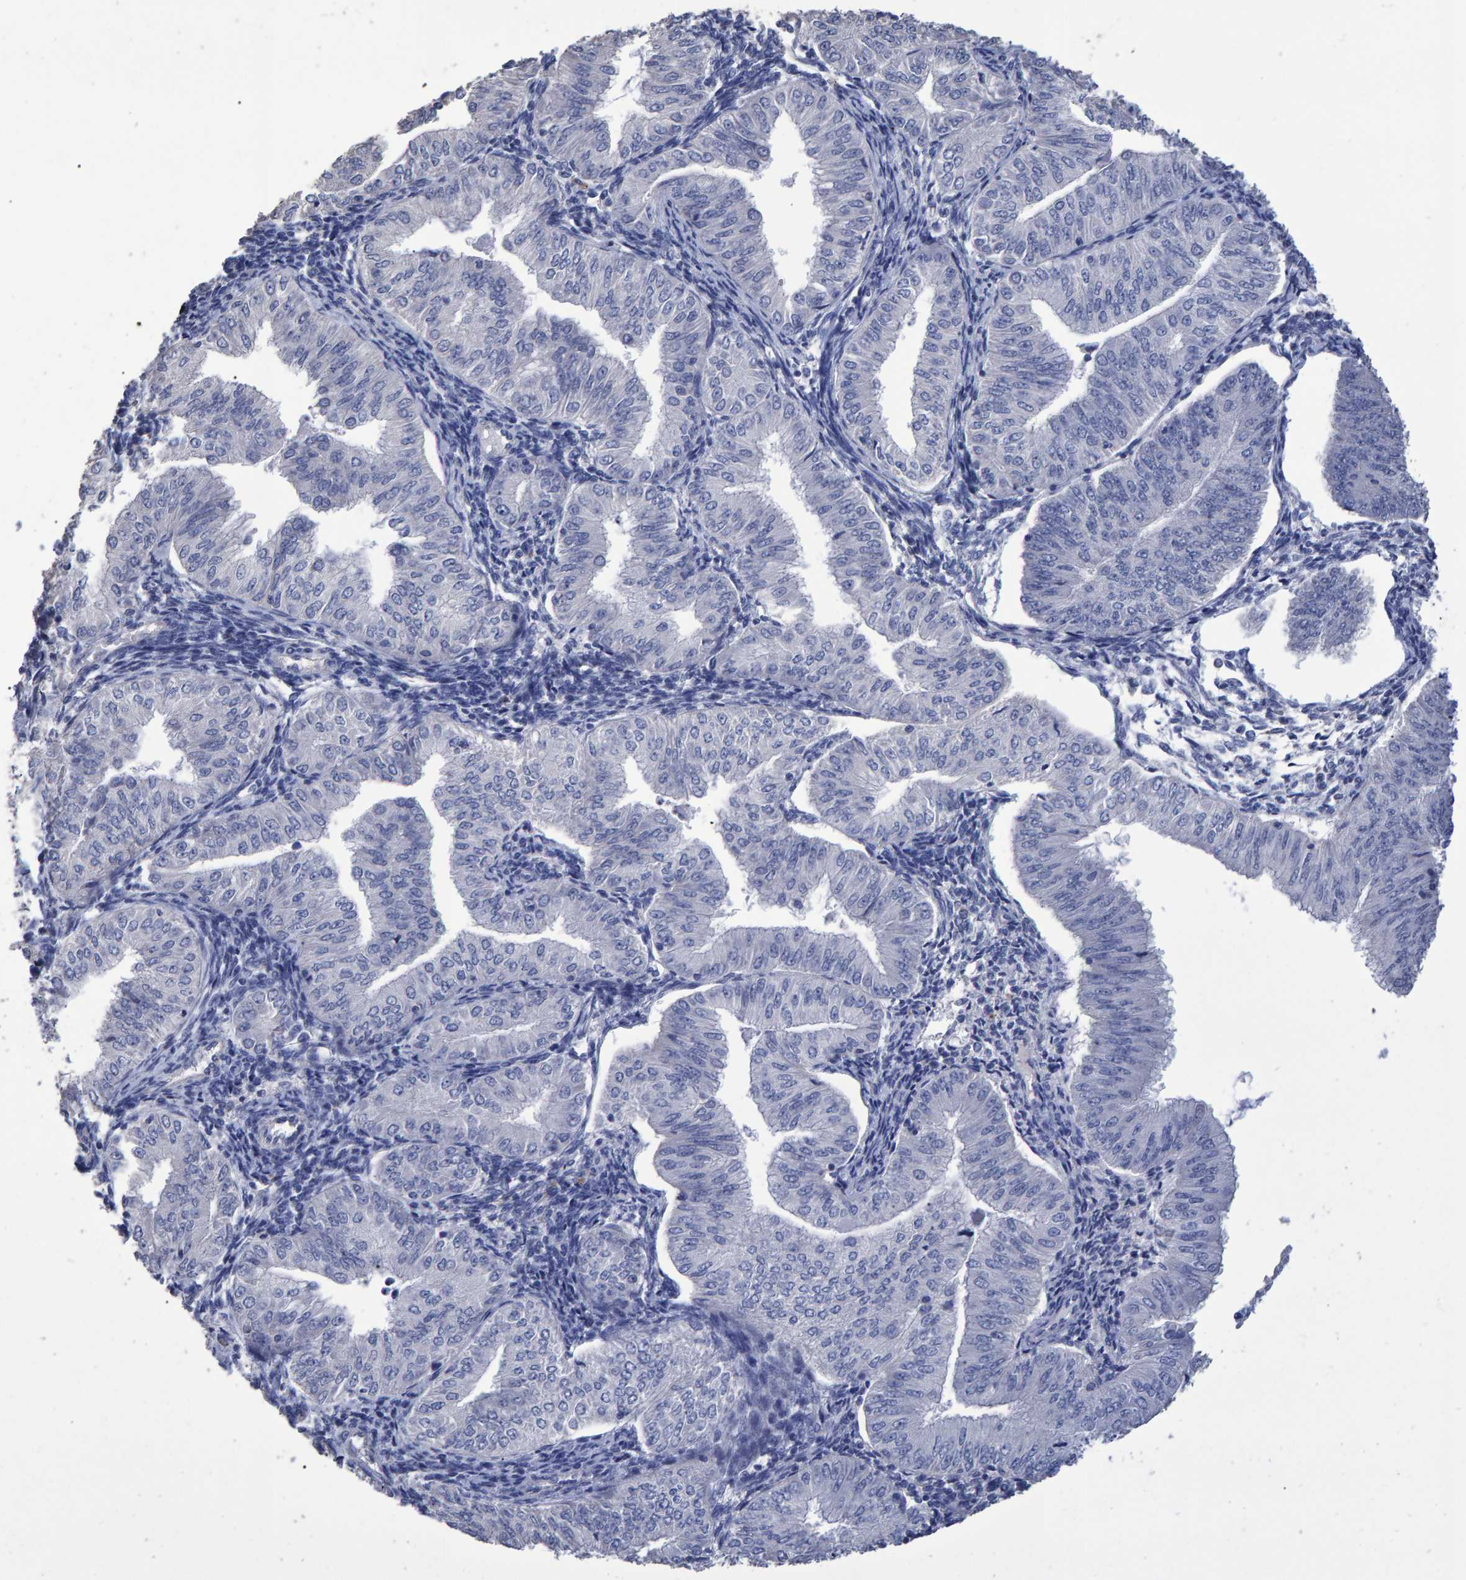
{"staining": {"intensity": "negative", "quantity": "none", "location": "none"}, "tissue": "endometrial cancer", "cell_type": "Tumor cells", "image_type": "cancer", "snomed": [{"axis": "morphology", "description": "Normal tissue, NOS"}, {"axis": "morphology", "description": "Adenocarcinoma, NOS"}, {"axis": "topography", "description": "Endometrium"}], "caption": "Endometrial cancer (adenocarcinoma) stained for a protein using immunohistochemistry demonstrates no staining tumor cells.", "gene": "HEMGN", "patient": {"sex": "female", "age": 53}}